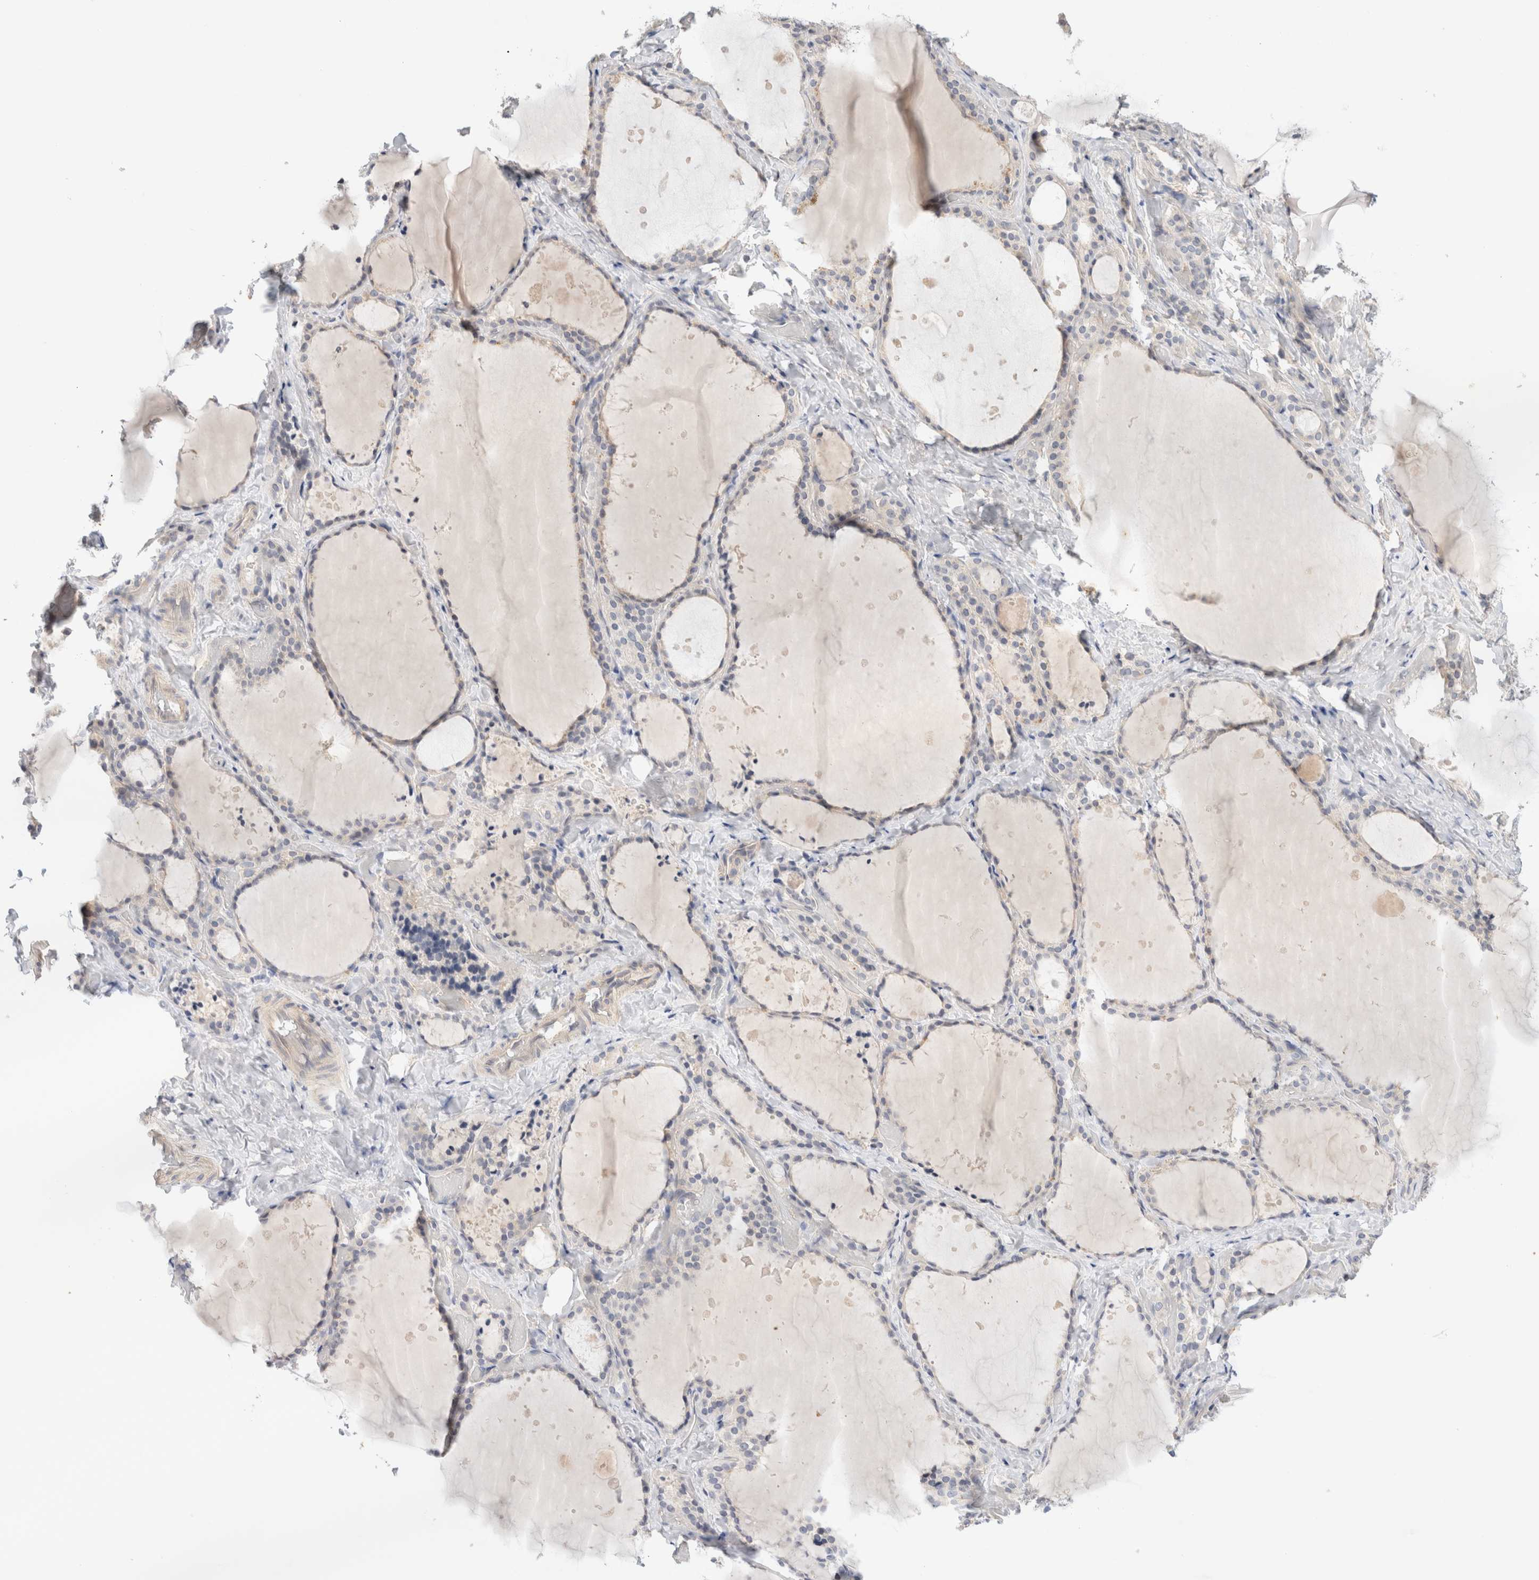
{"staining": {"intensity": "weak", "quantity": "25%-75%", "location": "cytoplasmic/membranous"}, "tissue": "thyroid gland", "cell_type": "Glandular cells", "image_type": "normal", "snomed": [{"axis": "morphology", "description": "Normal tissue, NOS"}, {"axis": "topography", "description": "Thyroid gland"}], "caption": "This image demonstrates unremarkable thyroid gland stained with immunohistochemistry (IHC) to label a protein in brown. The cytoplasmic/membranous of glandular cells show weak positivity for the protein. Nuclei are counter-stained blue.", "gene": "SPRTN", "patient": {"sex": "female", "age": 44}}